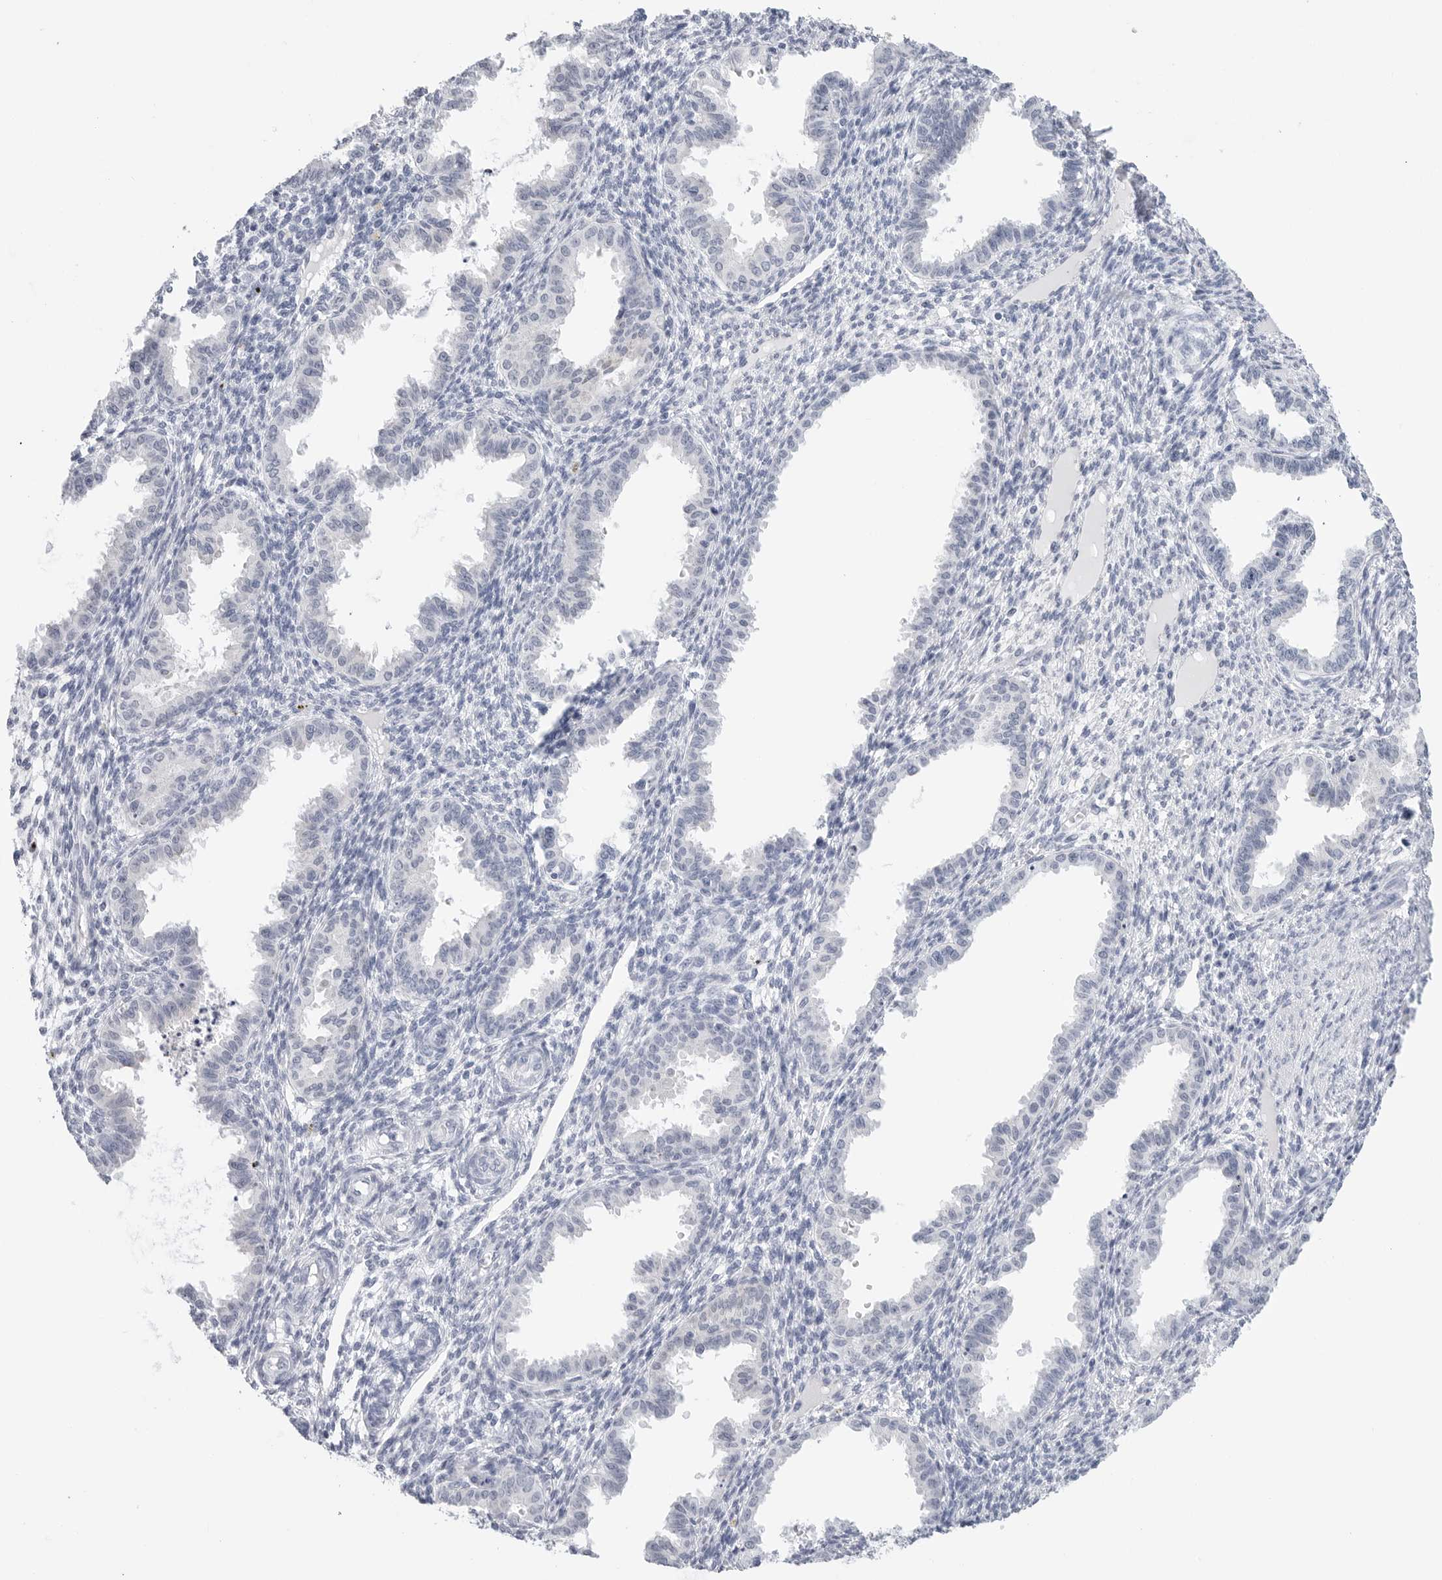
{"staining": {"intensity": "negative", "quantity": "none", "location": "none"}, "tissue": "endometrium", "cell_type": "Cells in endometrial stroma", "image_type": "normal", "snomed": [{"axis": "morphology", "description": "Normal tissue, NOS"}, {"axis": "topography", "description": "Endometrium"}], "caption": "The histopathology image displays no significant positivity in cells in endometrial stroma of endometrium. The staining is performed using DAB brown chromogen with nuclei counter-stained in using hematoxylin.", "gene": "SLC19A1", "patient": {"sex": "female", "age": 33}}